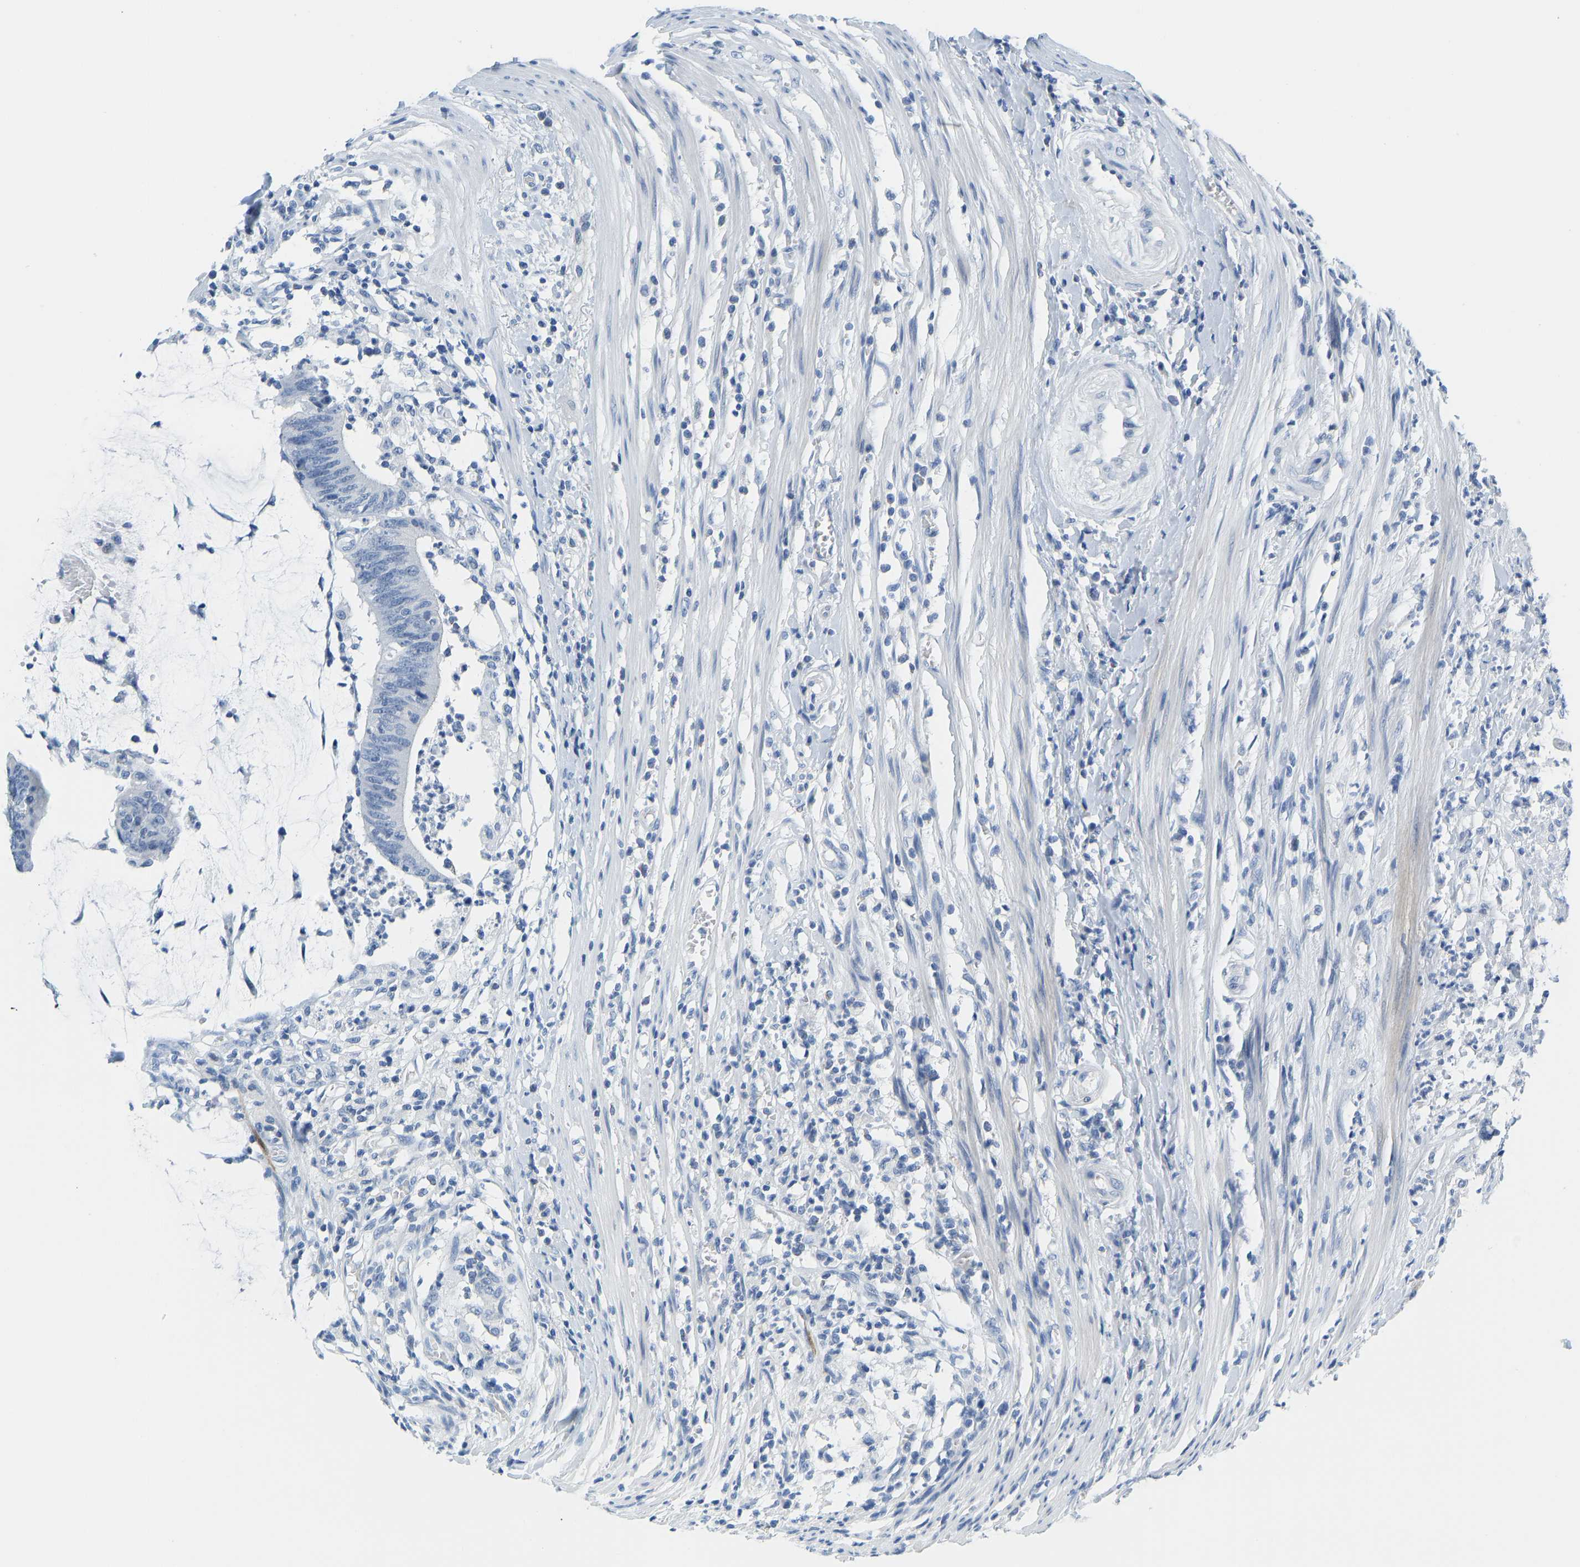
{"staining": {"intensity": "negative", "quantity": "none", "location": "none"}, "tissue": "colorectal cancer", "cell_type": "Tumor cells", "image_type": "cancer", "snomed": [{"axis": "morphology", "description": "Adenocarcinoma, NOS"}, {"axis": "topography", "description": "Rectum"}], "caption": "Immunohistochemistry (IHC) micrograph of neoplastic tissue: human colorectal cancer stained with DAB exhibits no significant protein positivity in tumor cells.", "gene": "SERPINB3", "patient": {"sex": "female", "age": 66}}